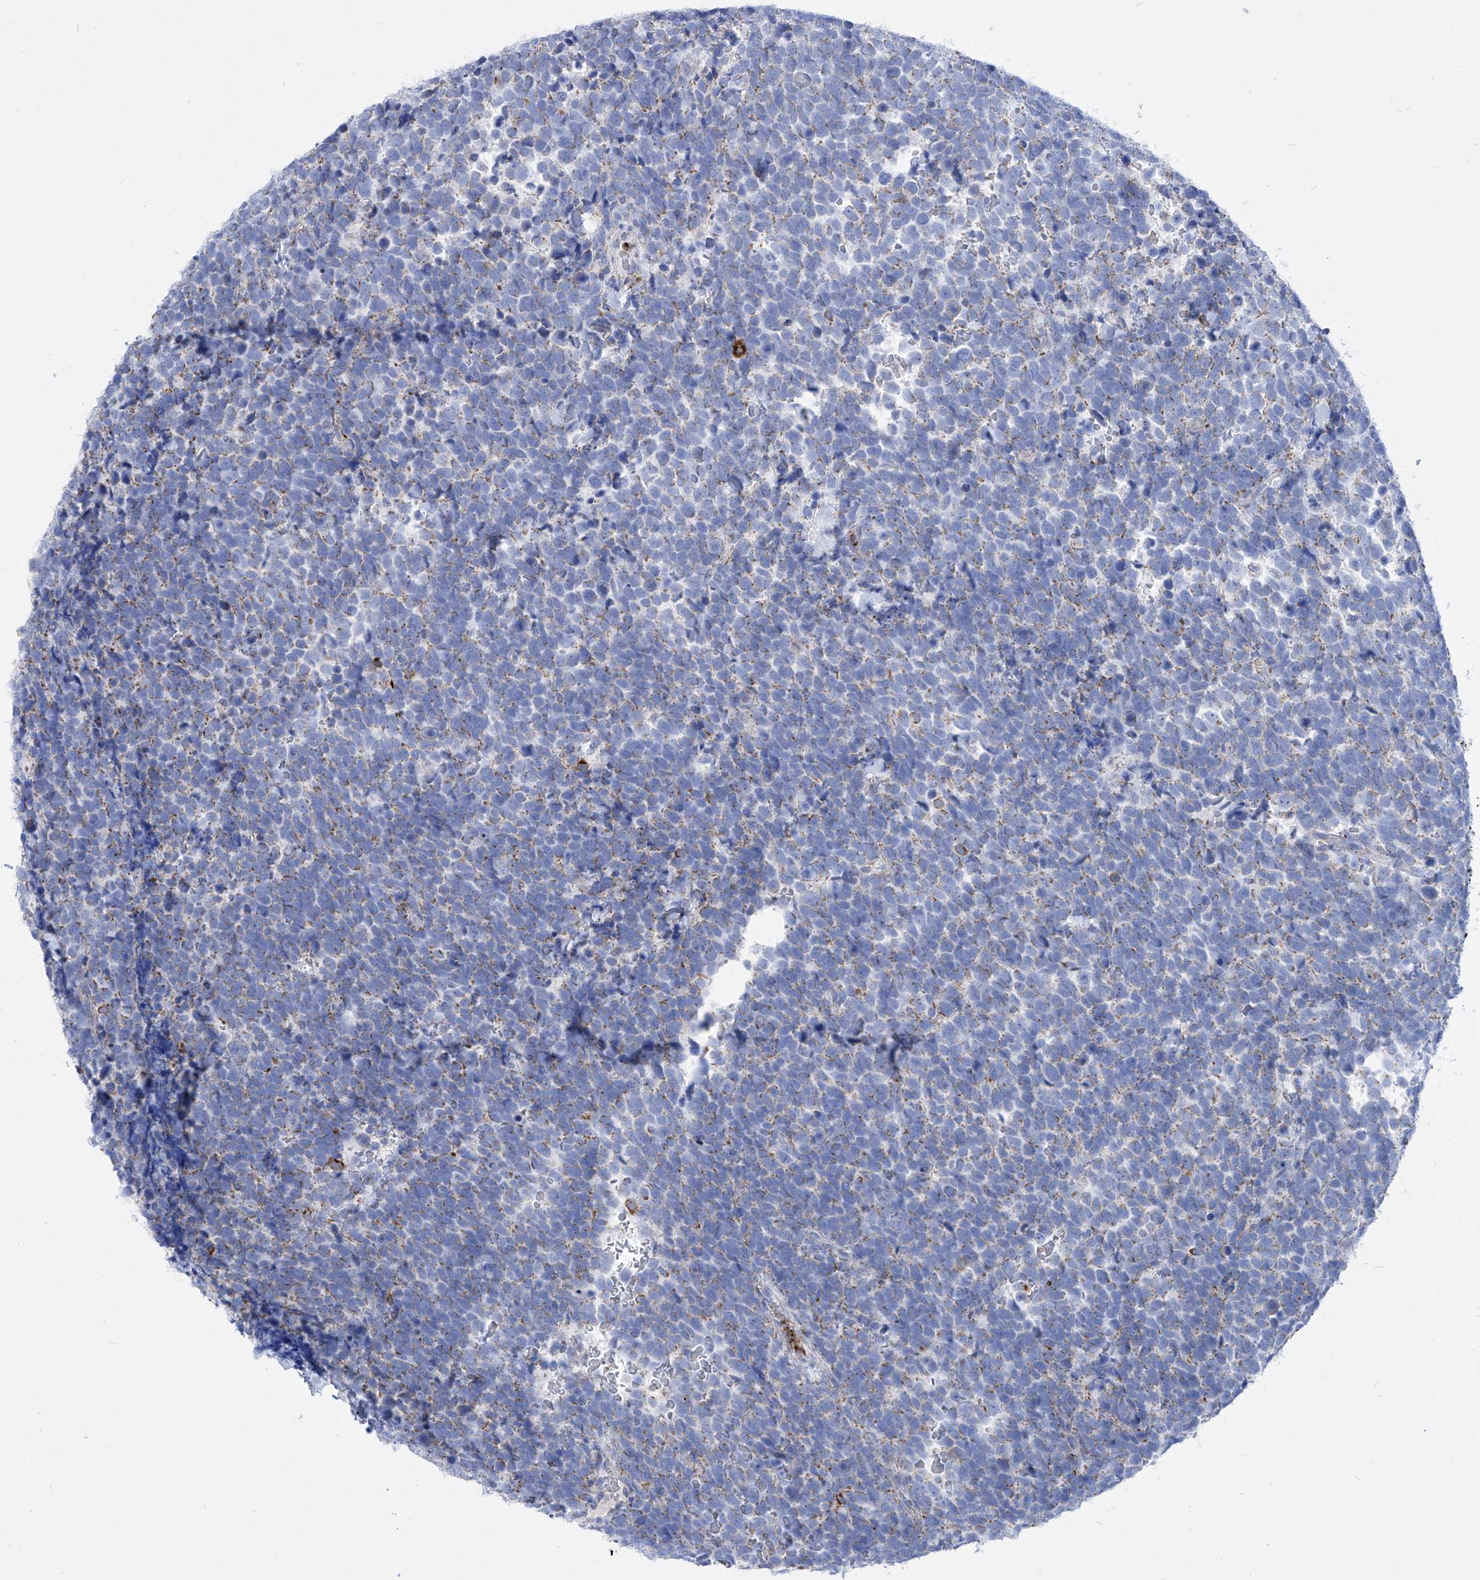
{"staining": {"intensity": "moderate", "quantity": "25%-75%", "location": "cytoplasmic/membranous"}, "tissue": "urothelial cancer", "cell_type": "Tumor cells", "image_type": "cancer", "snomed": [{"axis": "morphology", "description": "Urothelial carcinoma, High grade"}, {"axis": "topography", "description": "Urinary bladder"}], "caption": "DAB (3,3'-diaminobenzidine) immunohistochemical staining of urothelial cancer displays moderate cytoplasmic/membranous protein staining in about 25%-75% of tumor cells.", "gene": "COQ3", "patient": {"sex": "female", "age": 82}}